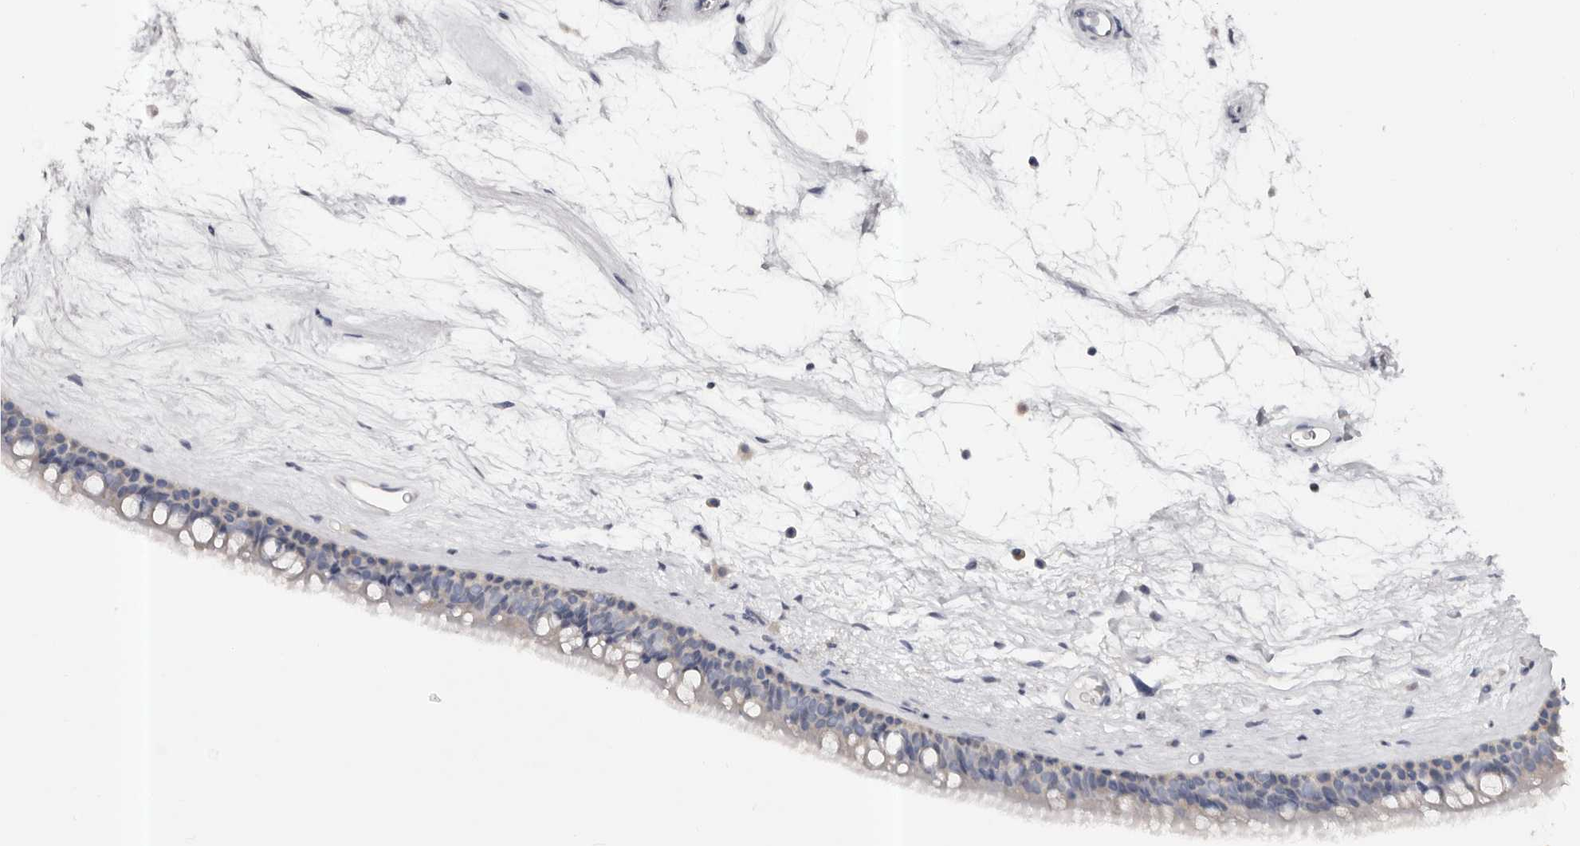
{"staining": {"intensity": "weak", "quantity": "<25%", "location": "cytoplasmic/membranous"}, "tissue": "nasopharynx", "cell_type": "Respiratory epithelial cells", "image_type": "normal", "snomed": [{"axis": "morphology", "description": "Normal tissue, NOS"}, {"axis": "topography", "description": "Nasopharynx"}], "caption": "IHC of benign nasopharynx reveals no expression in respiratory epithelial cells.", "gene": "ROM1", "patient": {"sex": "male", "age": 64}}